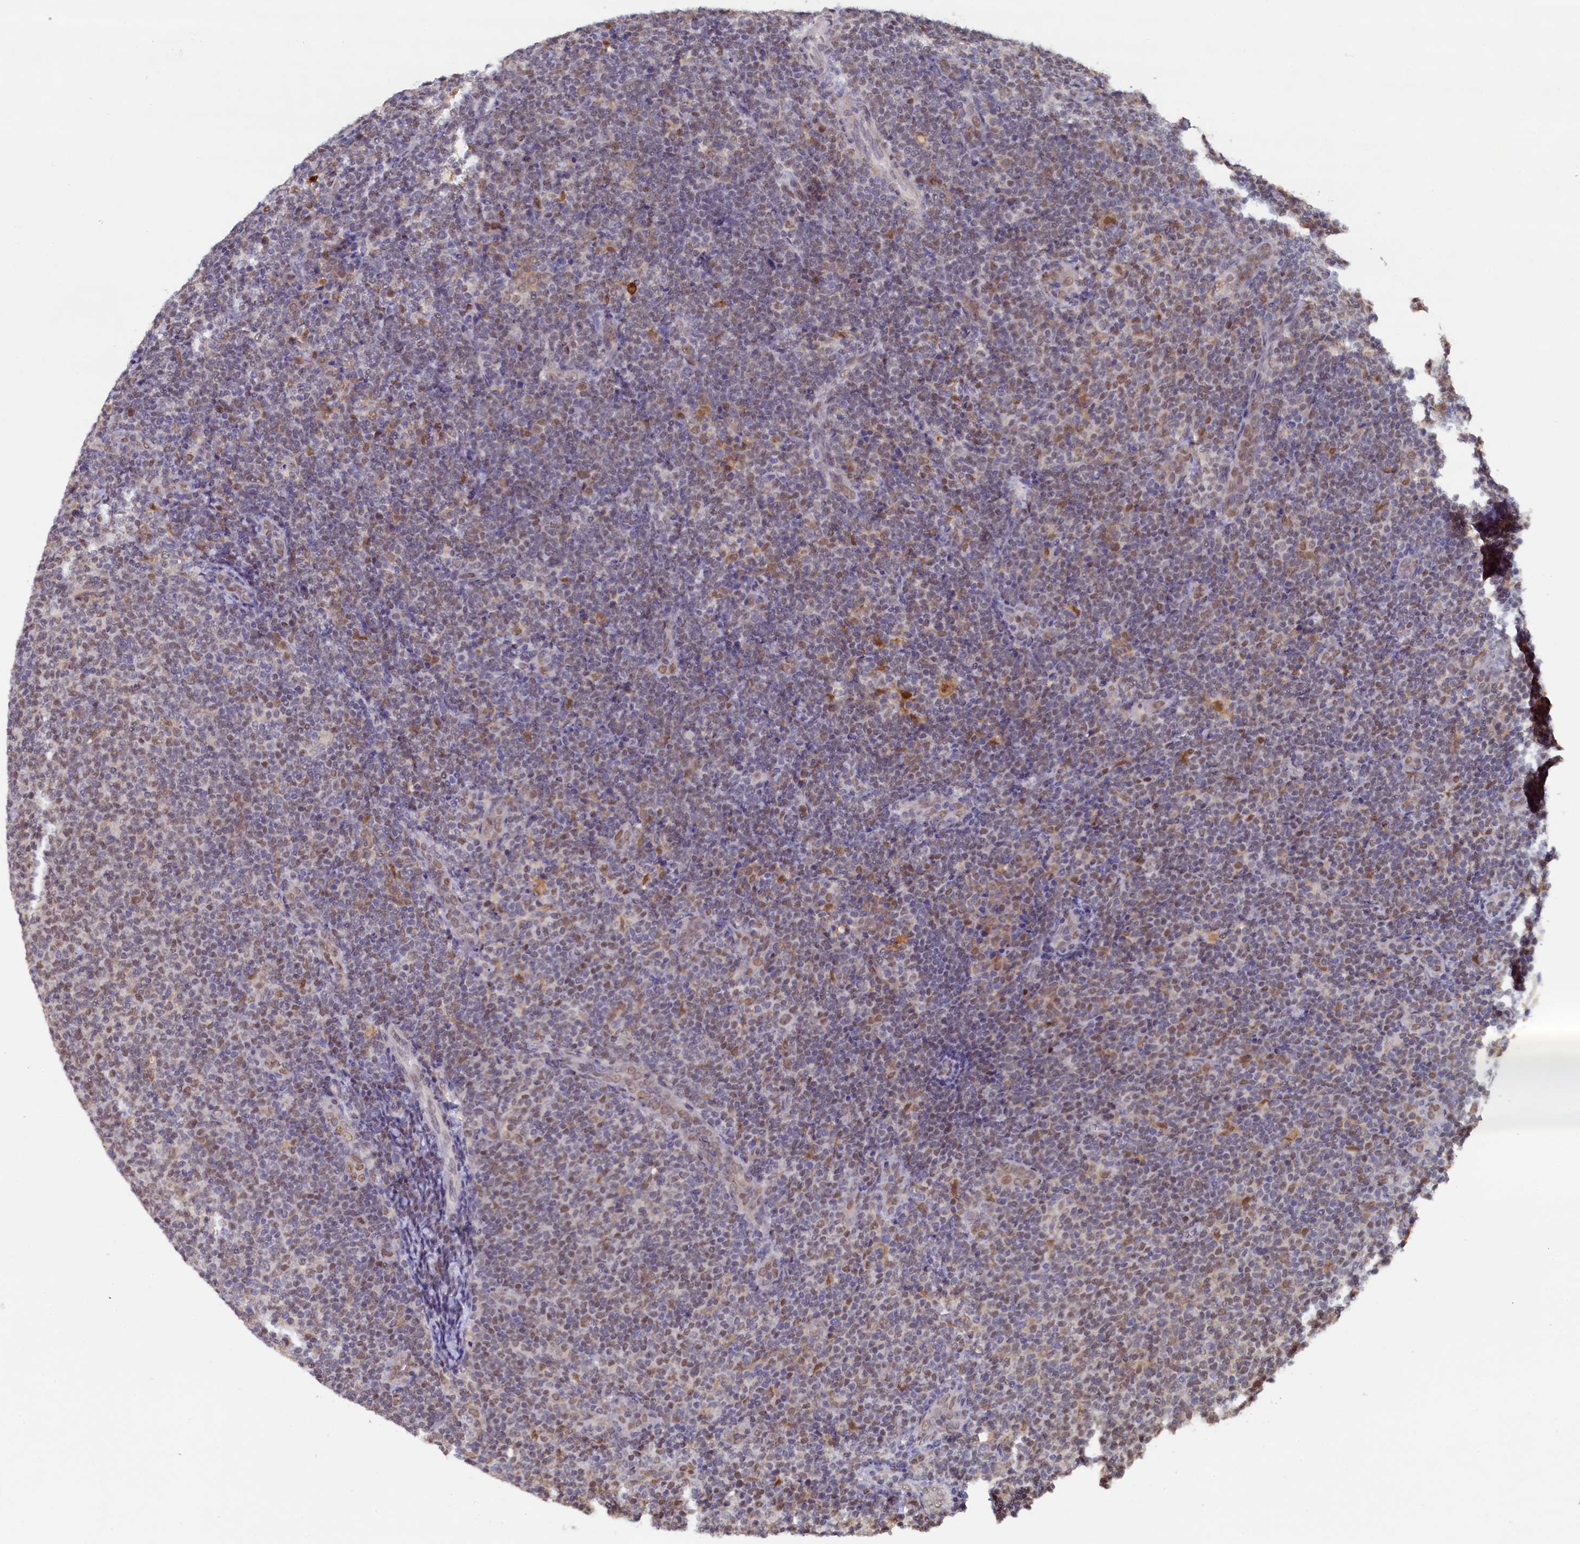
{"staining": {"intensity": "weak", "quantity": "25%-75%", "location": "nuclear"}, "tissue": "lymphoma", "cell_type": "Tumor cells", "image_type": "cancer", "snomed": [{"axis": "morphology", "description": "Malignant lymphoma, non-Hodgkin's type, Low grade"}, {"axis": "topography", "description": "Lymph node"}], "caption": "Low-grade malignant lymphoma, non-Hodgkin's type stained for a protein shows weak nuclear positivity in tumor cells.", "gene": "AHCY", "patient": {"sex": "male", "age": 66}}